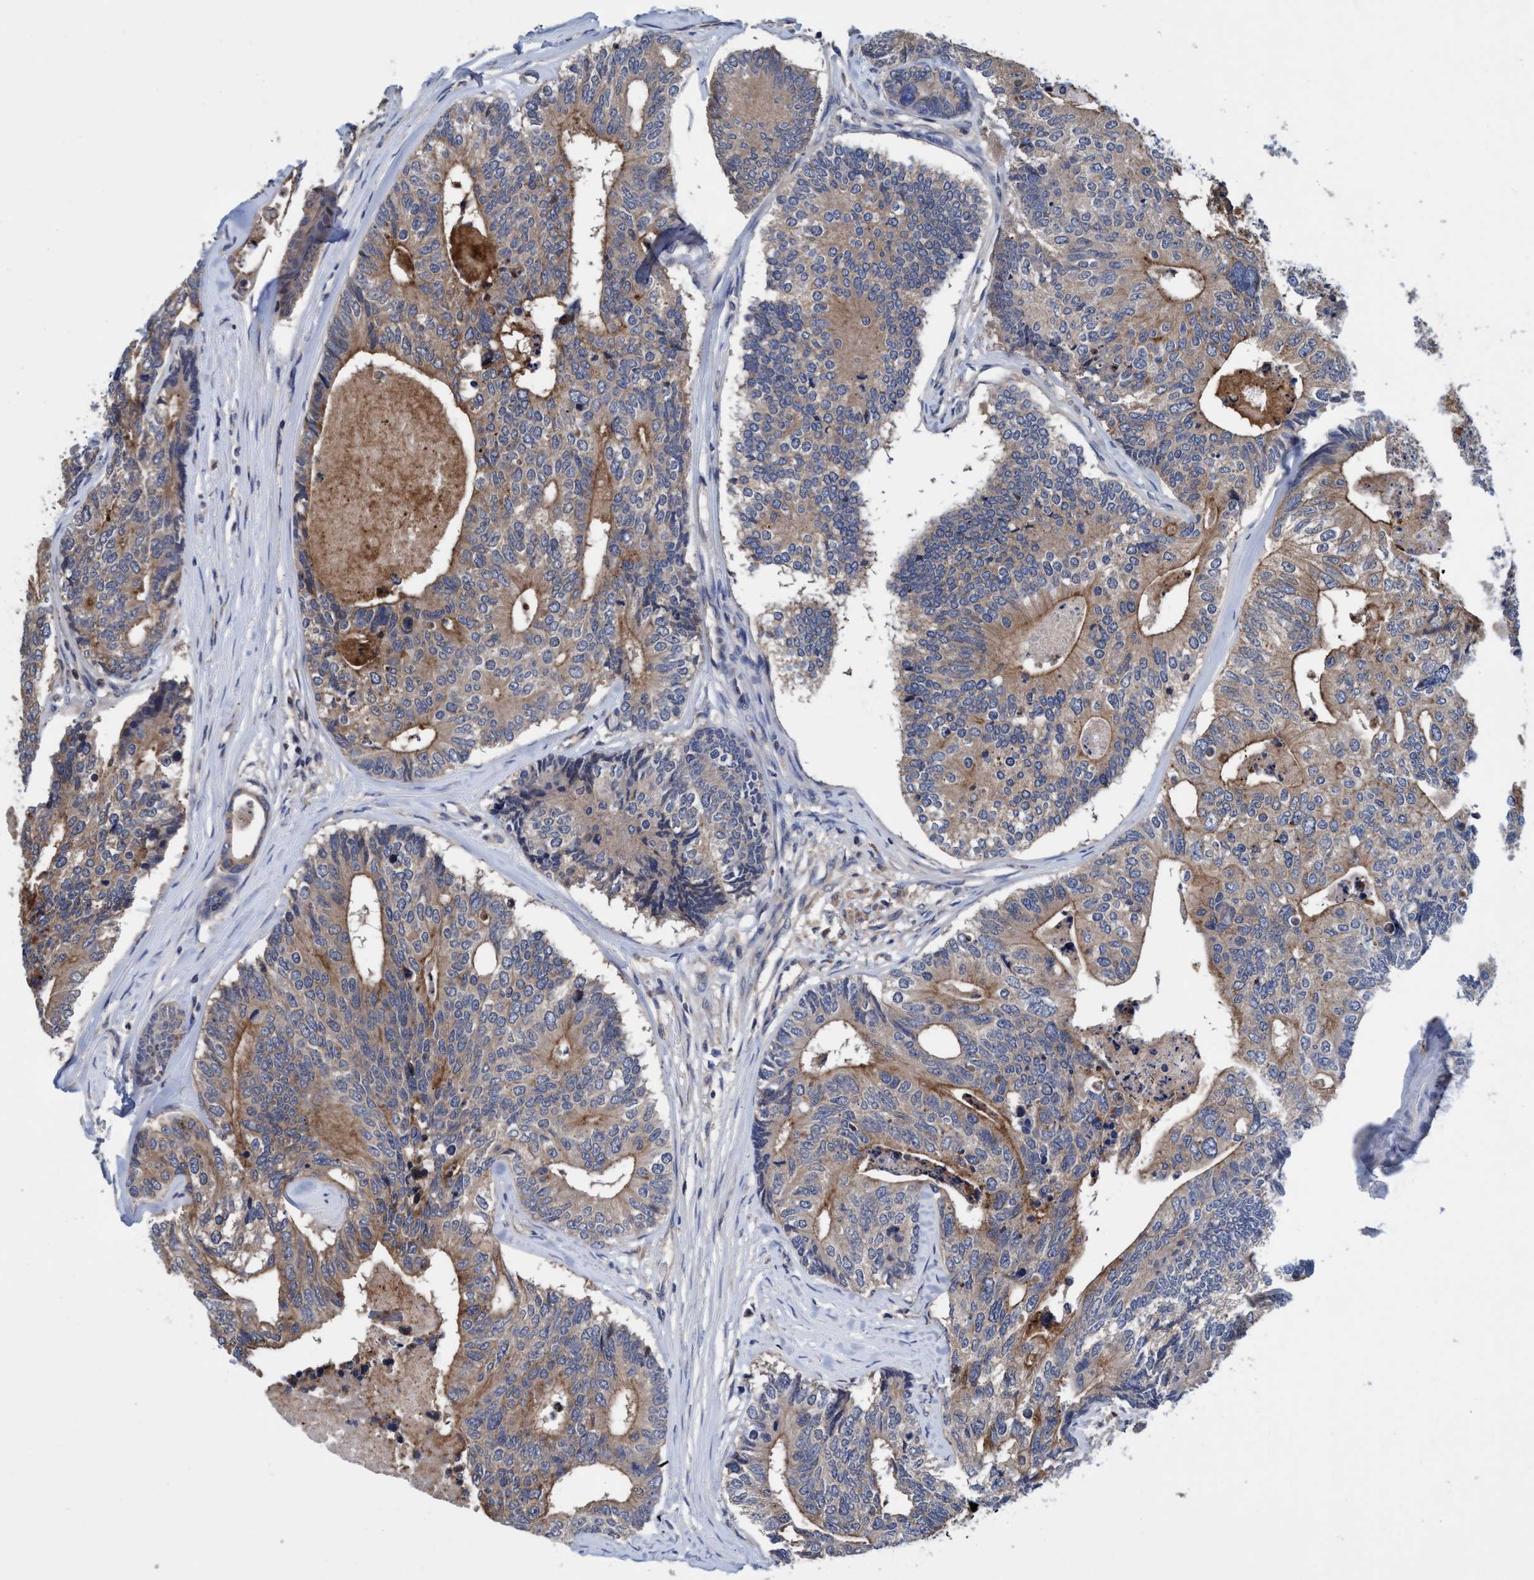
{"staining": {"intensity": "moderate", "quantity": ">75%", "location": "cytoplasmic/membranous"}, "tissue": "colorectal cancer", "cell_type": "Tumor cells", "image_type": "cancer", "snomed": [{"axis": "morphology", "description": "Adenocarcinoma, NOS"}, {"axis": "topography", "description": "Colon"}], "caption": "Human colorectal adenocarcinoma stained with a brown dye displays moderate cytoplasmic/membranous positive expression in about >75% of tumor cells.", "gene": "CALCOCO2", "patient": {"sex": "female", "age": 67}}